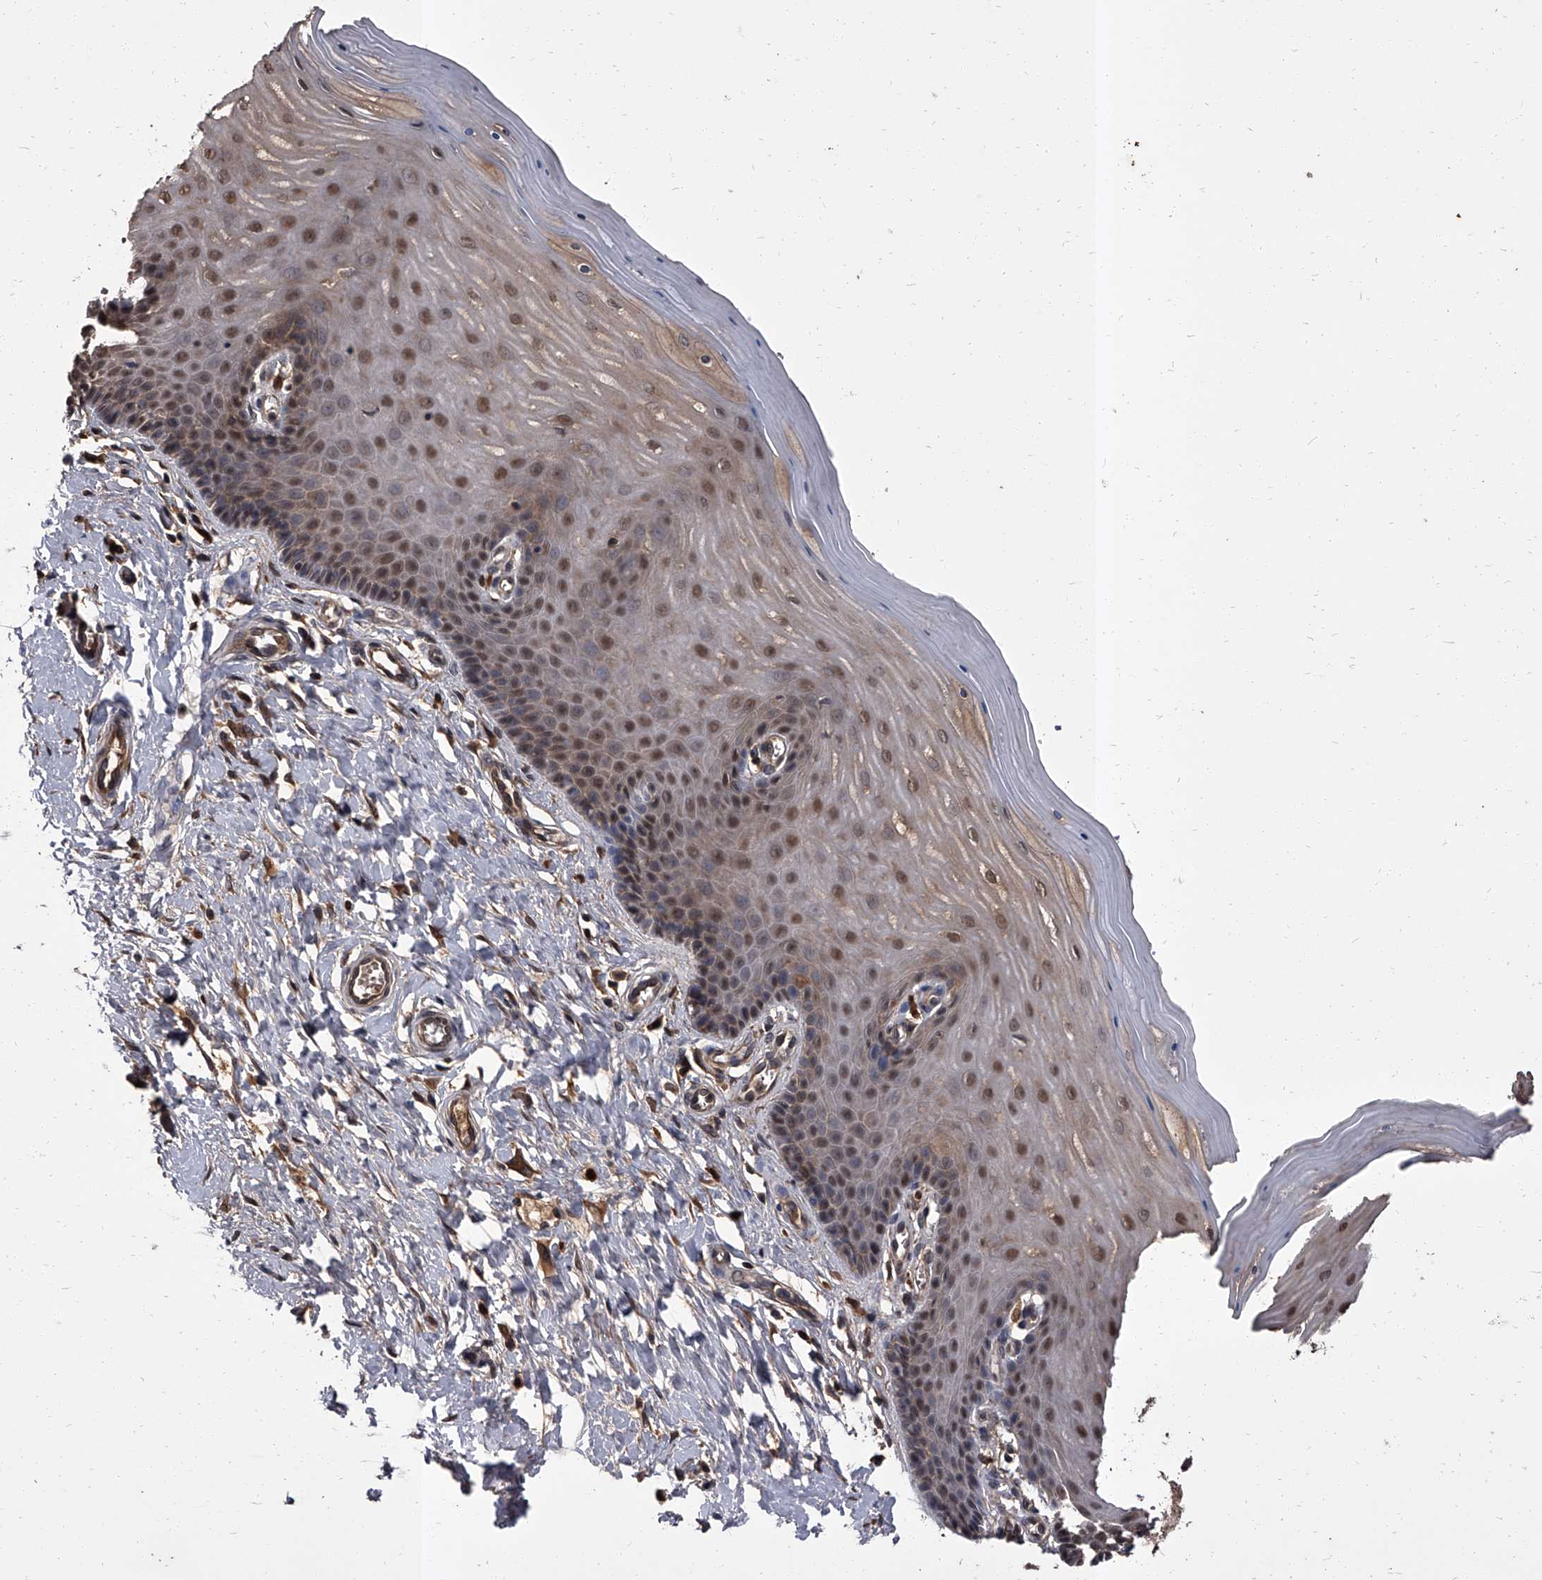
{"staining": {"intensity": "moderate", "quantity": ">75%", "location": "cytoplasmic/membranous,nuclear"}, "tissue": "cervix", "cell_type": "Glandular cells", "image_type": "normal", "snomed": [{"axis": "morphology", "description": "Normal tissue, NOS"}, {"axis": "topography", "description": "Cervix"}], "caption": "An IHC micrograph of unremarkable tissue is shown. Protein staining in brown labels moderate cytoplasmic/membranous,nuclear positivity in cervix within glandular cells.", "gene": "SLC18B1", "patient": {"sex": "female", "age": 55}}